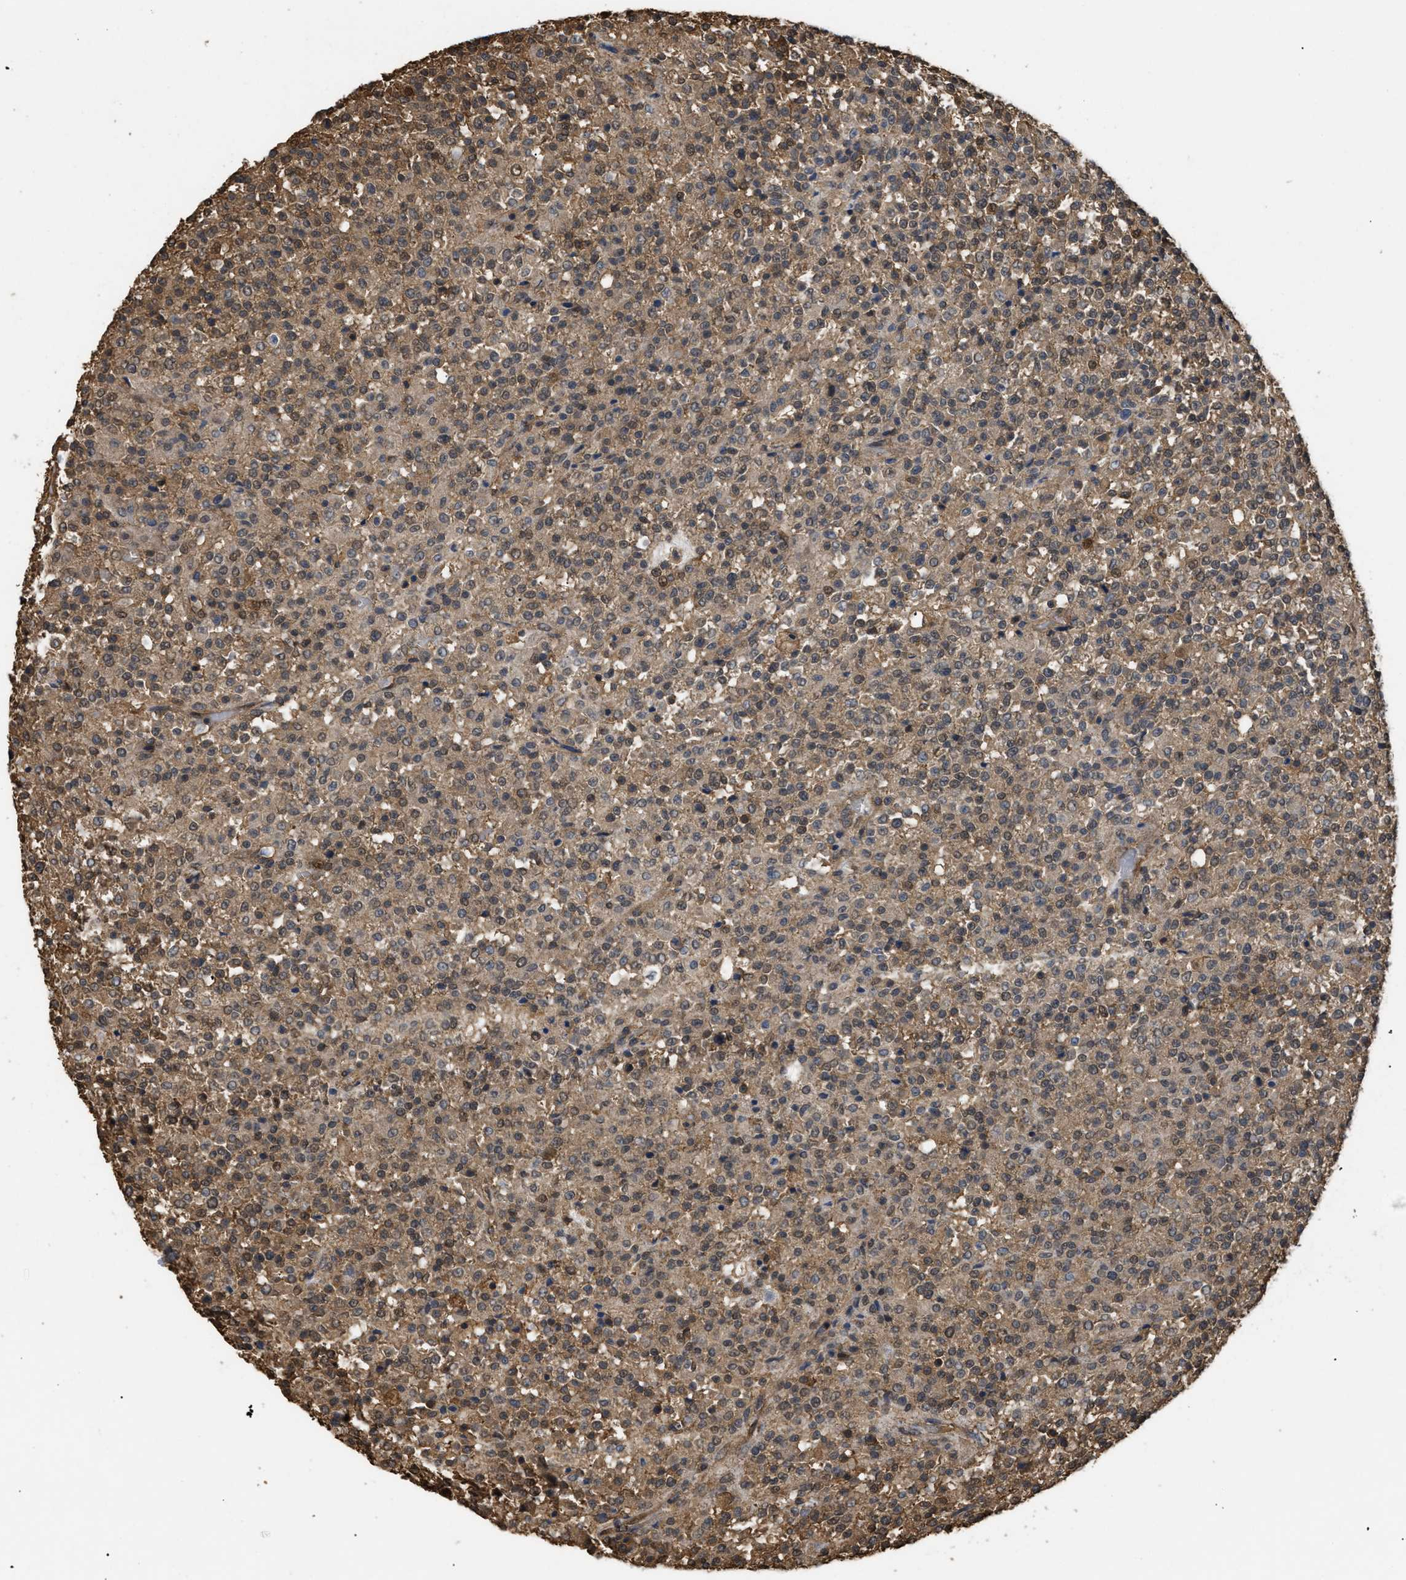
{"staining": {"intensity": "moderate", "quantity": ">75%", "location": "cytoplasmic/membranous"}, "tissue": "testis cancer", "cell_type": "Tumor cells", "image_type": "cancer", "snomed": [{"axis": "morphology", "description": "Seminoma, NOS"}, {"axis": "topography", "description": "Testis"}], "caption": "Moderate cytoplasmic/membranous protein staining is seen in approximately >75% of tumor cells in testis seminoma.", "gene": "CALM1", "patient": {"sex": "male", "age": 59}}